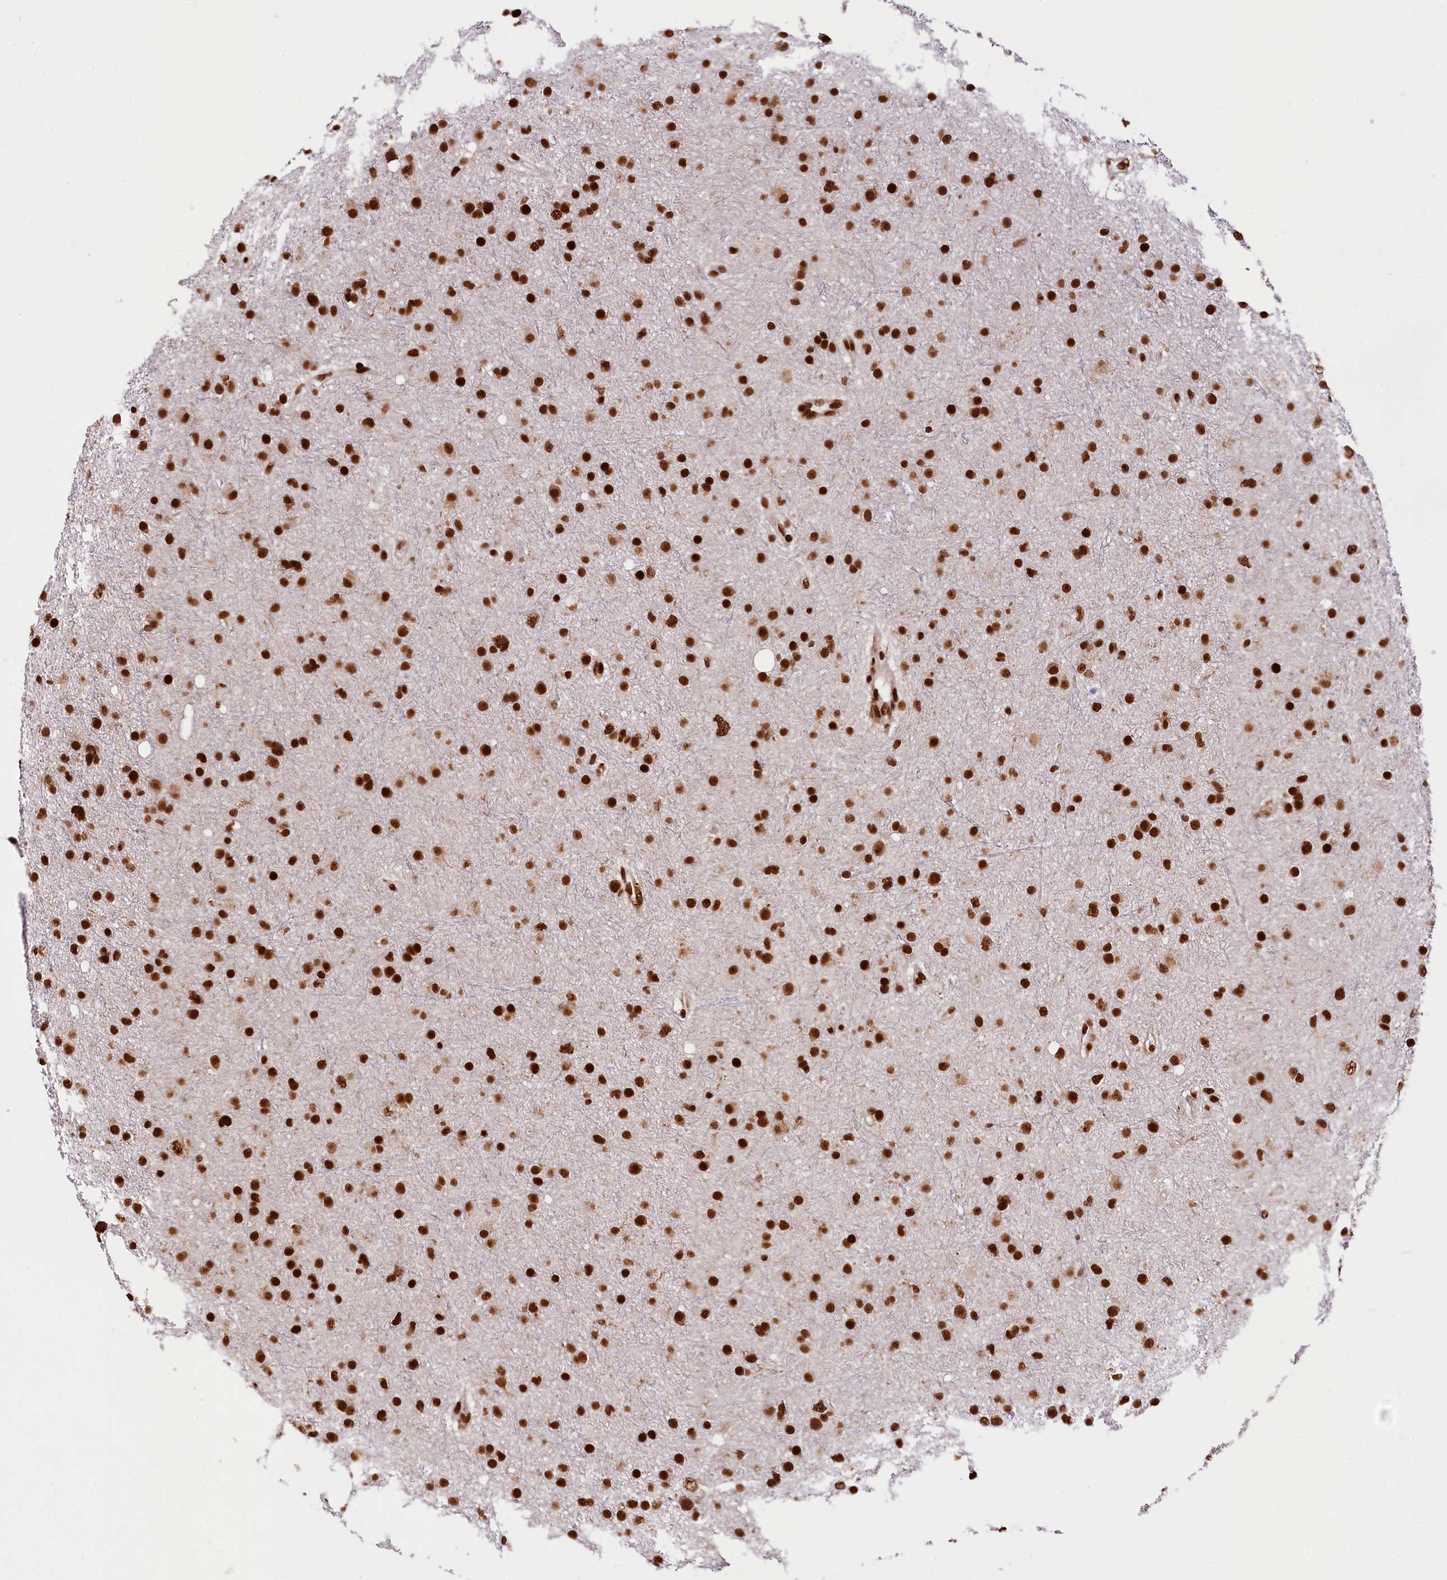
{"staining": {"intensity": "strong", "quantity": ">75%", "location": "nuclear"}, "tissue": "glioma", "cell_type": "Tumor cells", "image_type": "cancer", "snomed": [{"axis": "morphology", "description": "Glioma, malignant, Low grade"}, {"axis": "topography", "description": "Cerebral cortex"}], "caption": "Immunohistochemical staining of human malignant low-grade glioma displays strong nuclear protein expression in approximately >75% of tumor cells.", "gene": "PDS5B", "patient": {"sex": "female", "age": 39}}